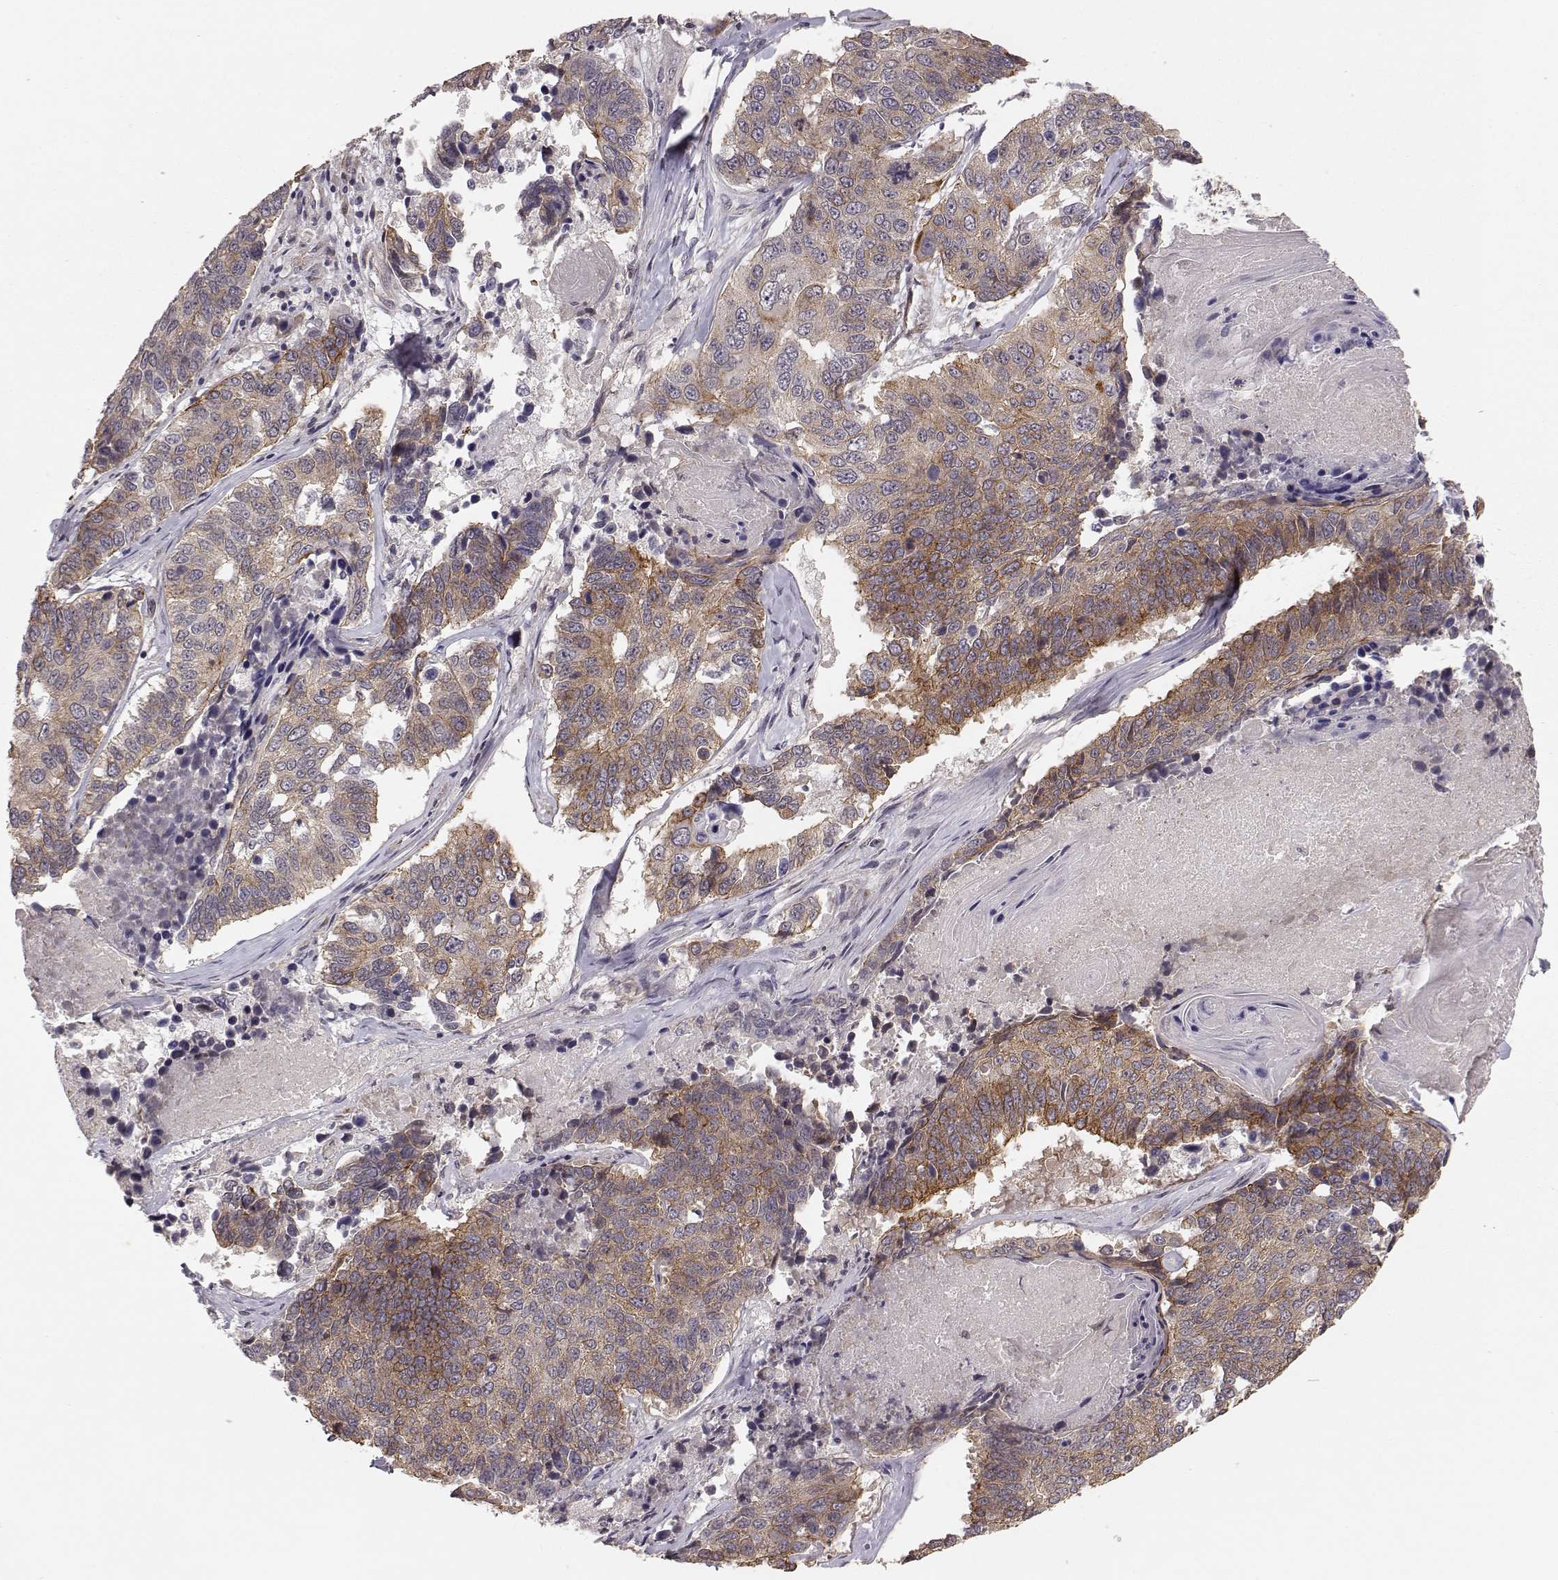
{"staining": {"intensity": "moderate", "quantity": "25%-75%", "location": "cytoplasmic/membranous"}, "tissue": "lung cancer", "cell_type": "Tumor cells", "image_type": "cancer", "snomed": [{"axis": "morphology", "description": "Squamous cell carcinoma, NOS"}, {"axis": "topography", "description": "Lung"}], "caption": "Immunohistochemistry (DAB) staining of squamous cell carcinoma (lung) exhibits moderate cytoplasmic/membranous protein expression in about 25%-75% of tumor cells.", "gene": "PLEKHG3", "patient": {"sex": "male", "age": 73}}